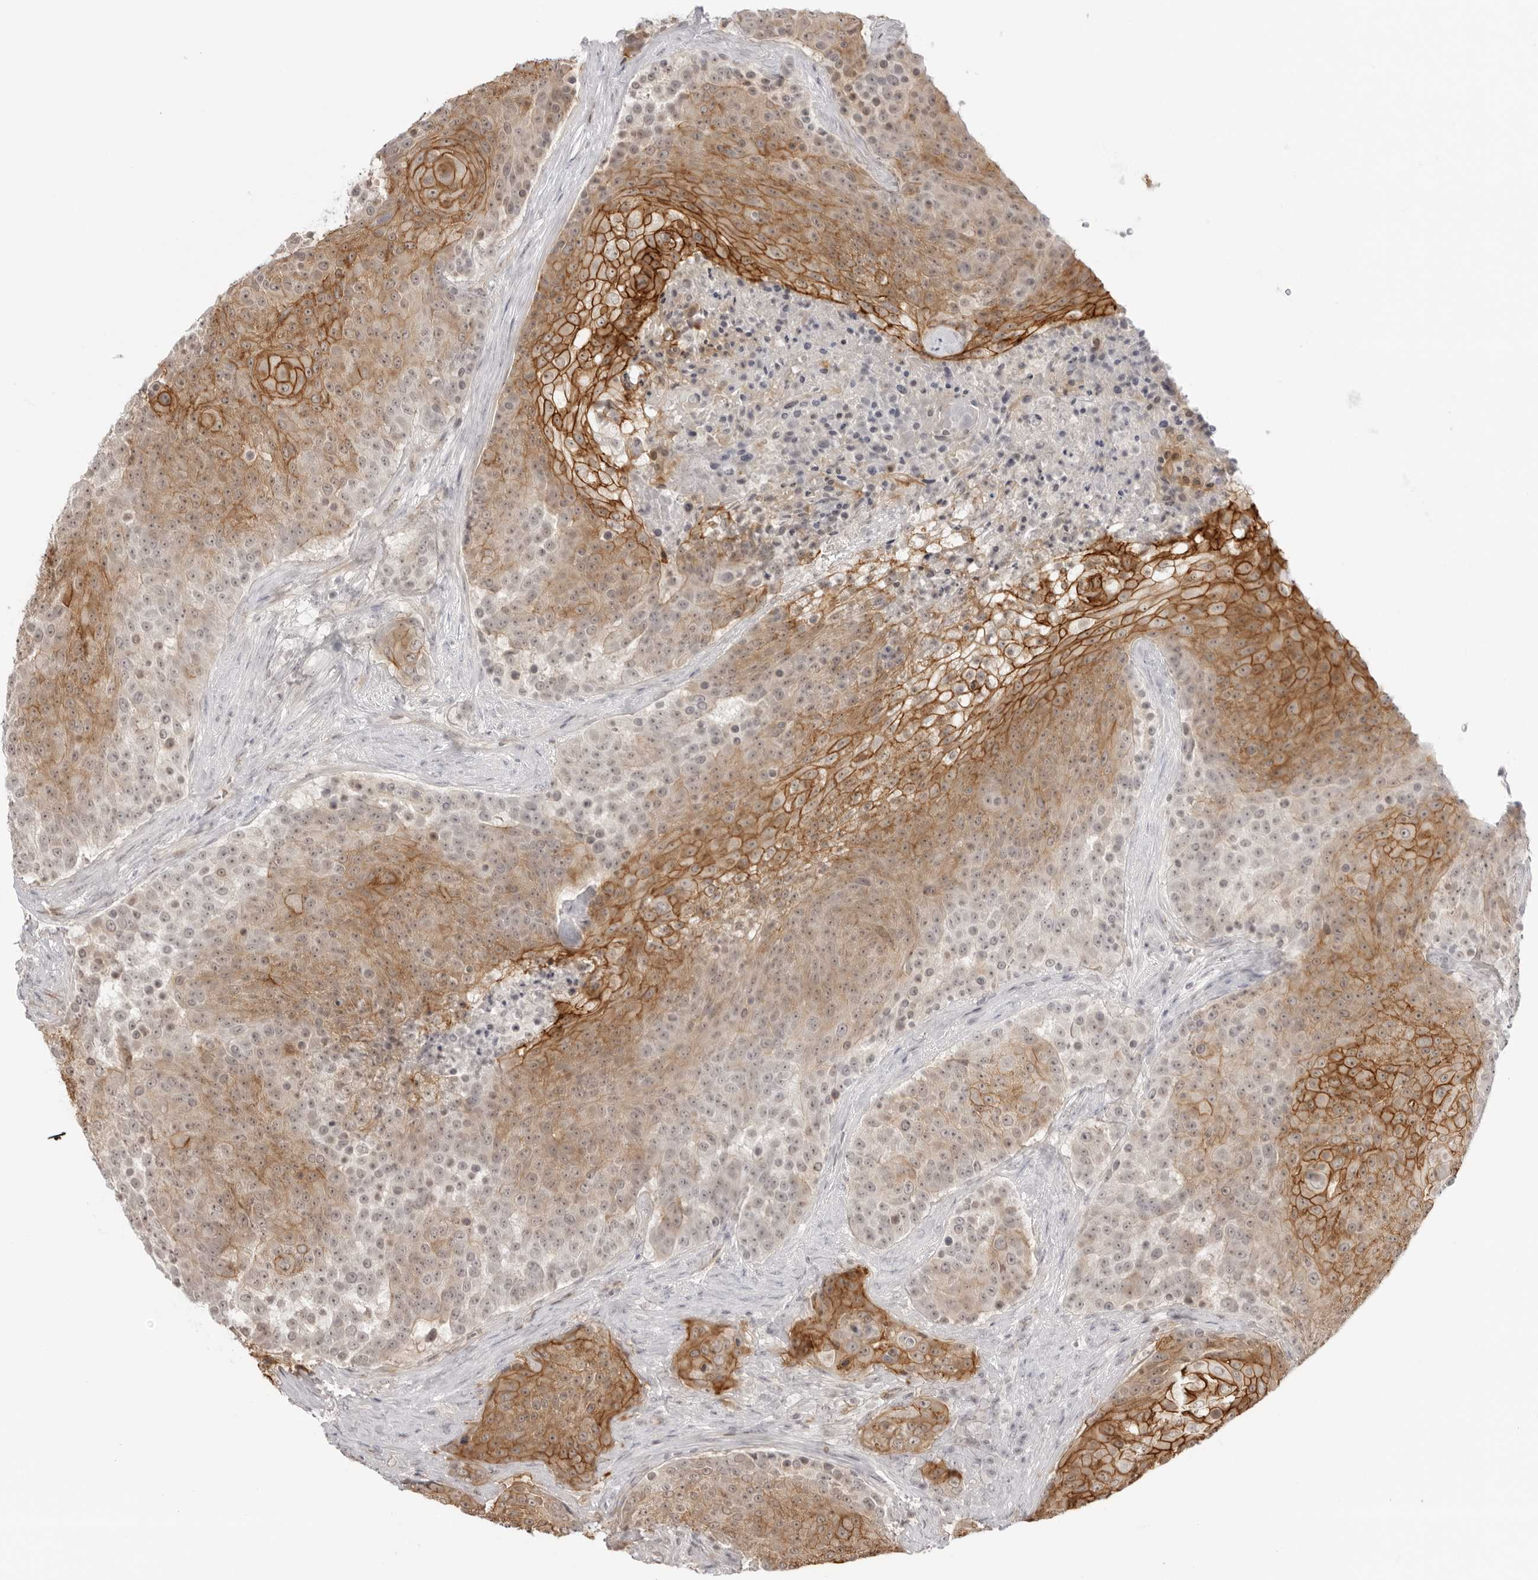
{"staining": {"intensity": "moderate", "quantity": ">75%", "location": "cytoplasmic/membranous"}, "tissue": "urothelial cancer", "cell_type": "Tumor cells", "image_type": "cancer", "snomed": [{"axis": "morphology", "description": "Urothelial carcinoma, High grade"}, {"axis": "topography", "description": "Urinary bladder"}], "caption": "Human high-grade urothelial carcinoma stained with a brown dye exhibits moderate cytoplasmic/membranous positive staining in about >75% of tumor cells.", "gene": "TRAPPC3", "patient": {"sex": "female", "age": 63}}